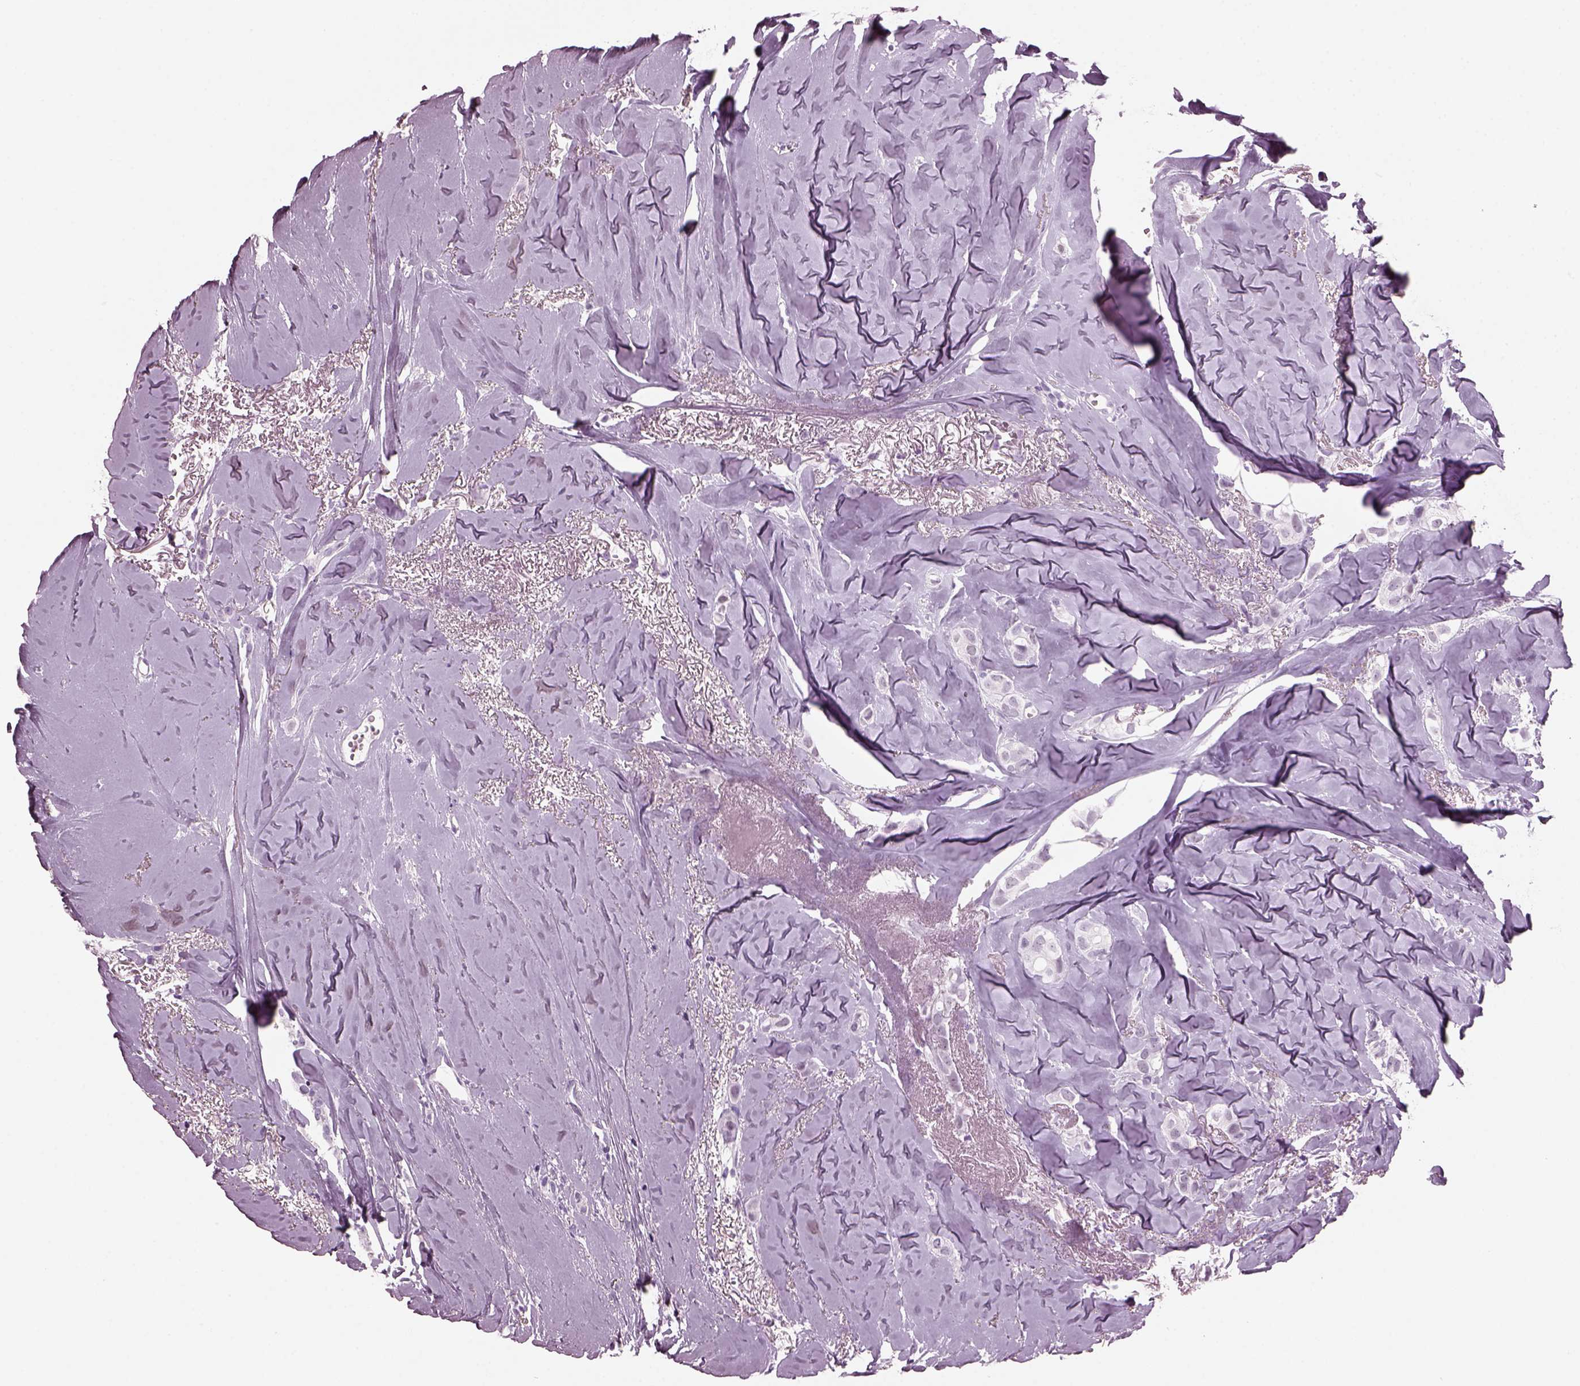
{"staining": {"intensity": "negative", "quantity": "none", "location": "none"}, "tissue": "breast cancer", "cell_type": "Tumor cells", "image_type": "cancer", "snomed": [{"axis": "morphology", "description": "Duct carcinoma"}, {"axis": "topography", "description": "Breast"}], "caption": "An immunohistochemistry (IHC) micrograph of breast infiltrating ductal carcinoma is shown. There is no staining in tumor cells of breast infiltrating ductal carcinoma. (DAB (3,3'-diaminobenzidine) immunohistochemistry (IHC) visualized using brightfield microscopy, high magnification).", "gene": "KRTAP3-2", "patient": {"sex": "female", "age": 85}}